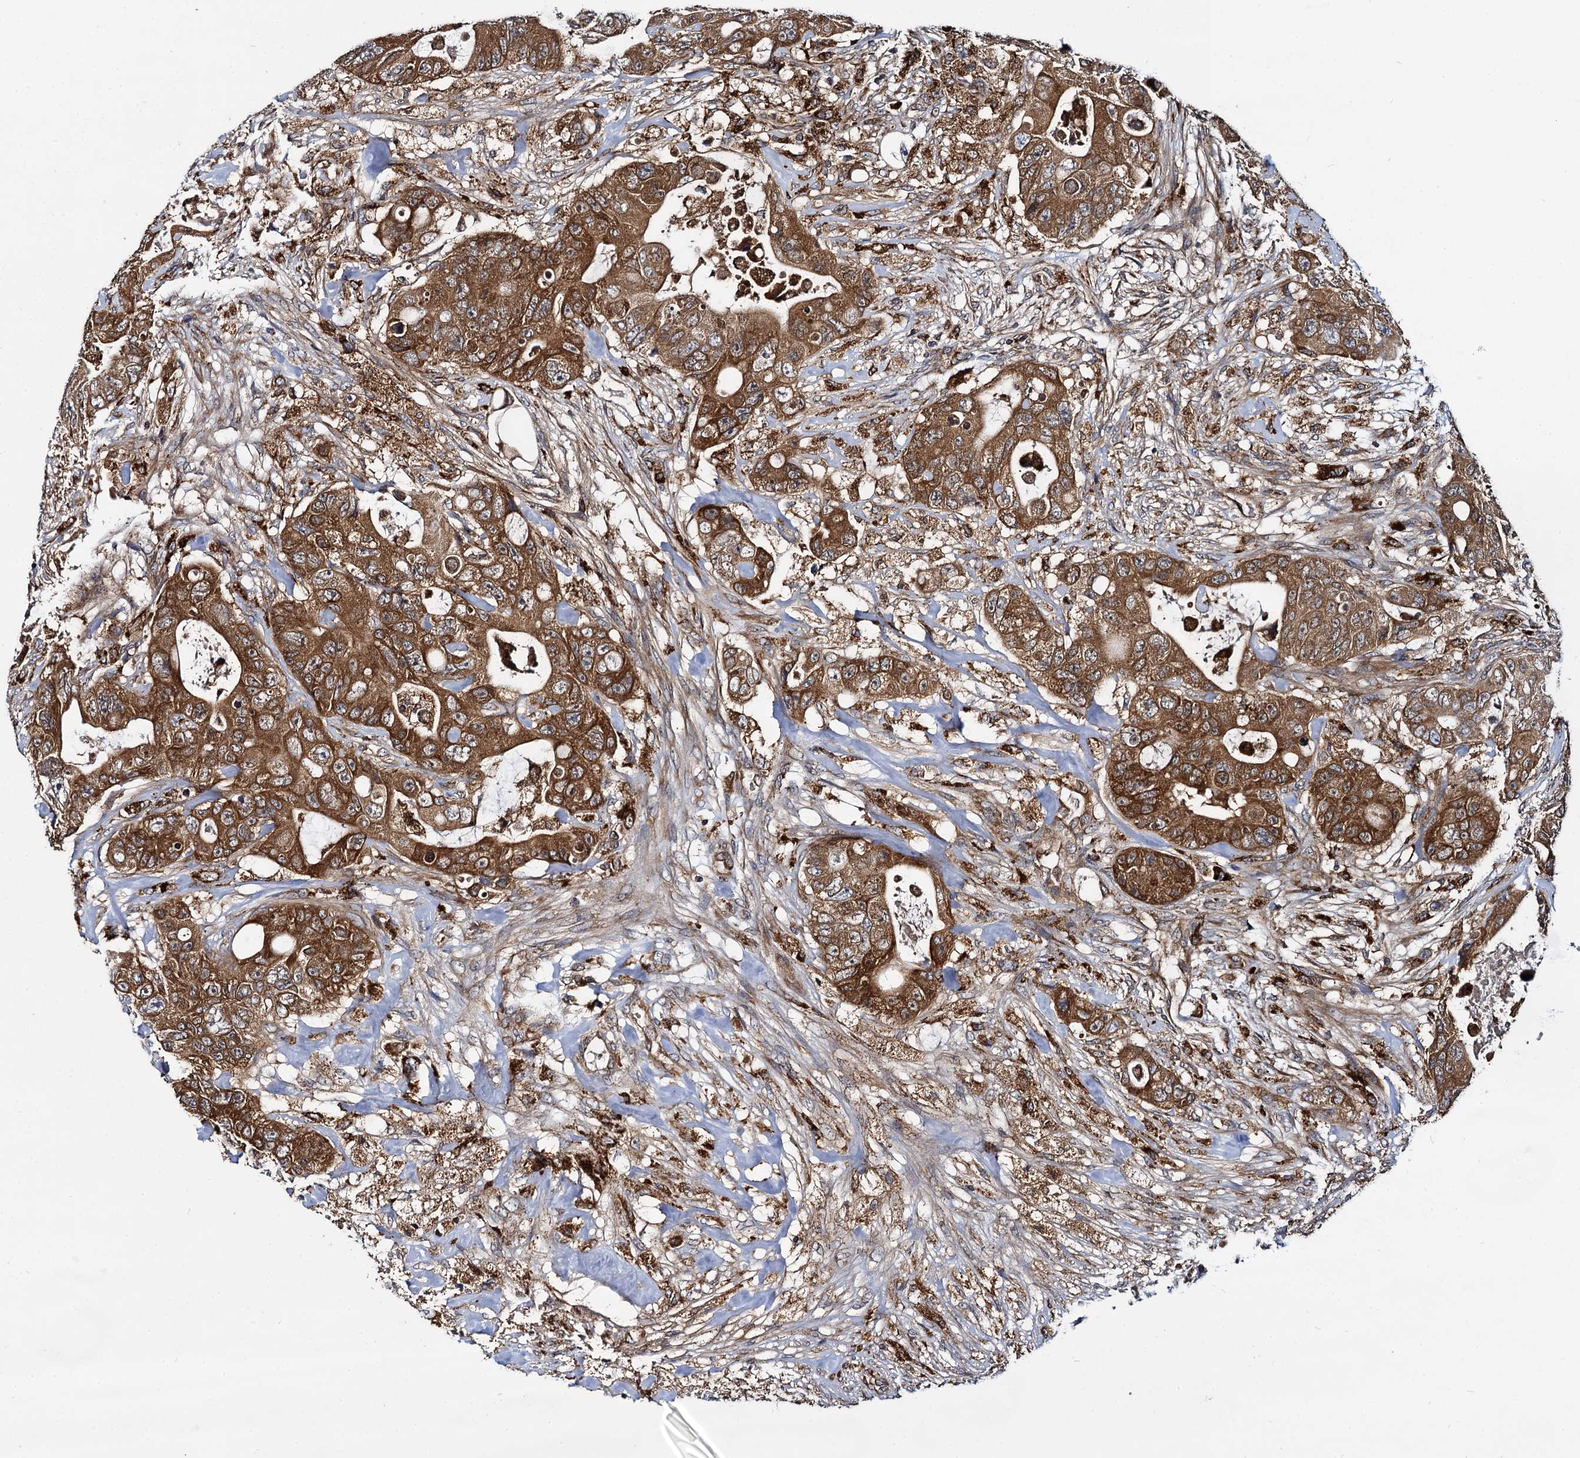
{"staining": {"intensity": "strong", "quantity": ">75%", "location": "cytoplasmic/membranous"}, "tissue": "colorectal cancer", "cell_type": "Tumor cells", "image_type": "cancer", "snomed": [{"axis": "morphology", "description": "Adenocarcinoma, NOS"}, {"axis": "topography", "description": "Colon"}], "caption": "Immunohistochemistry image of neoplastic tissue: human colorectal cancer stained using immunohistochemistry (IHC) demonstrates high levels of strong protein expression localized specifically in the cytoplasmic/membranous of tumor cells, appearing as a cytoplasmic/membranous brown color.", "gene": "UFM1", "patient": {"sex": "female", "age": 46}}